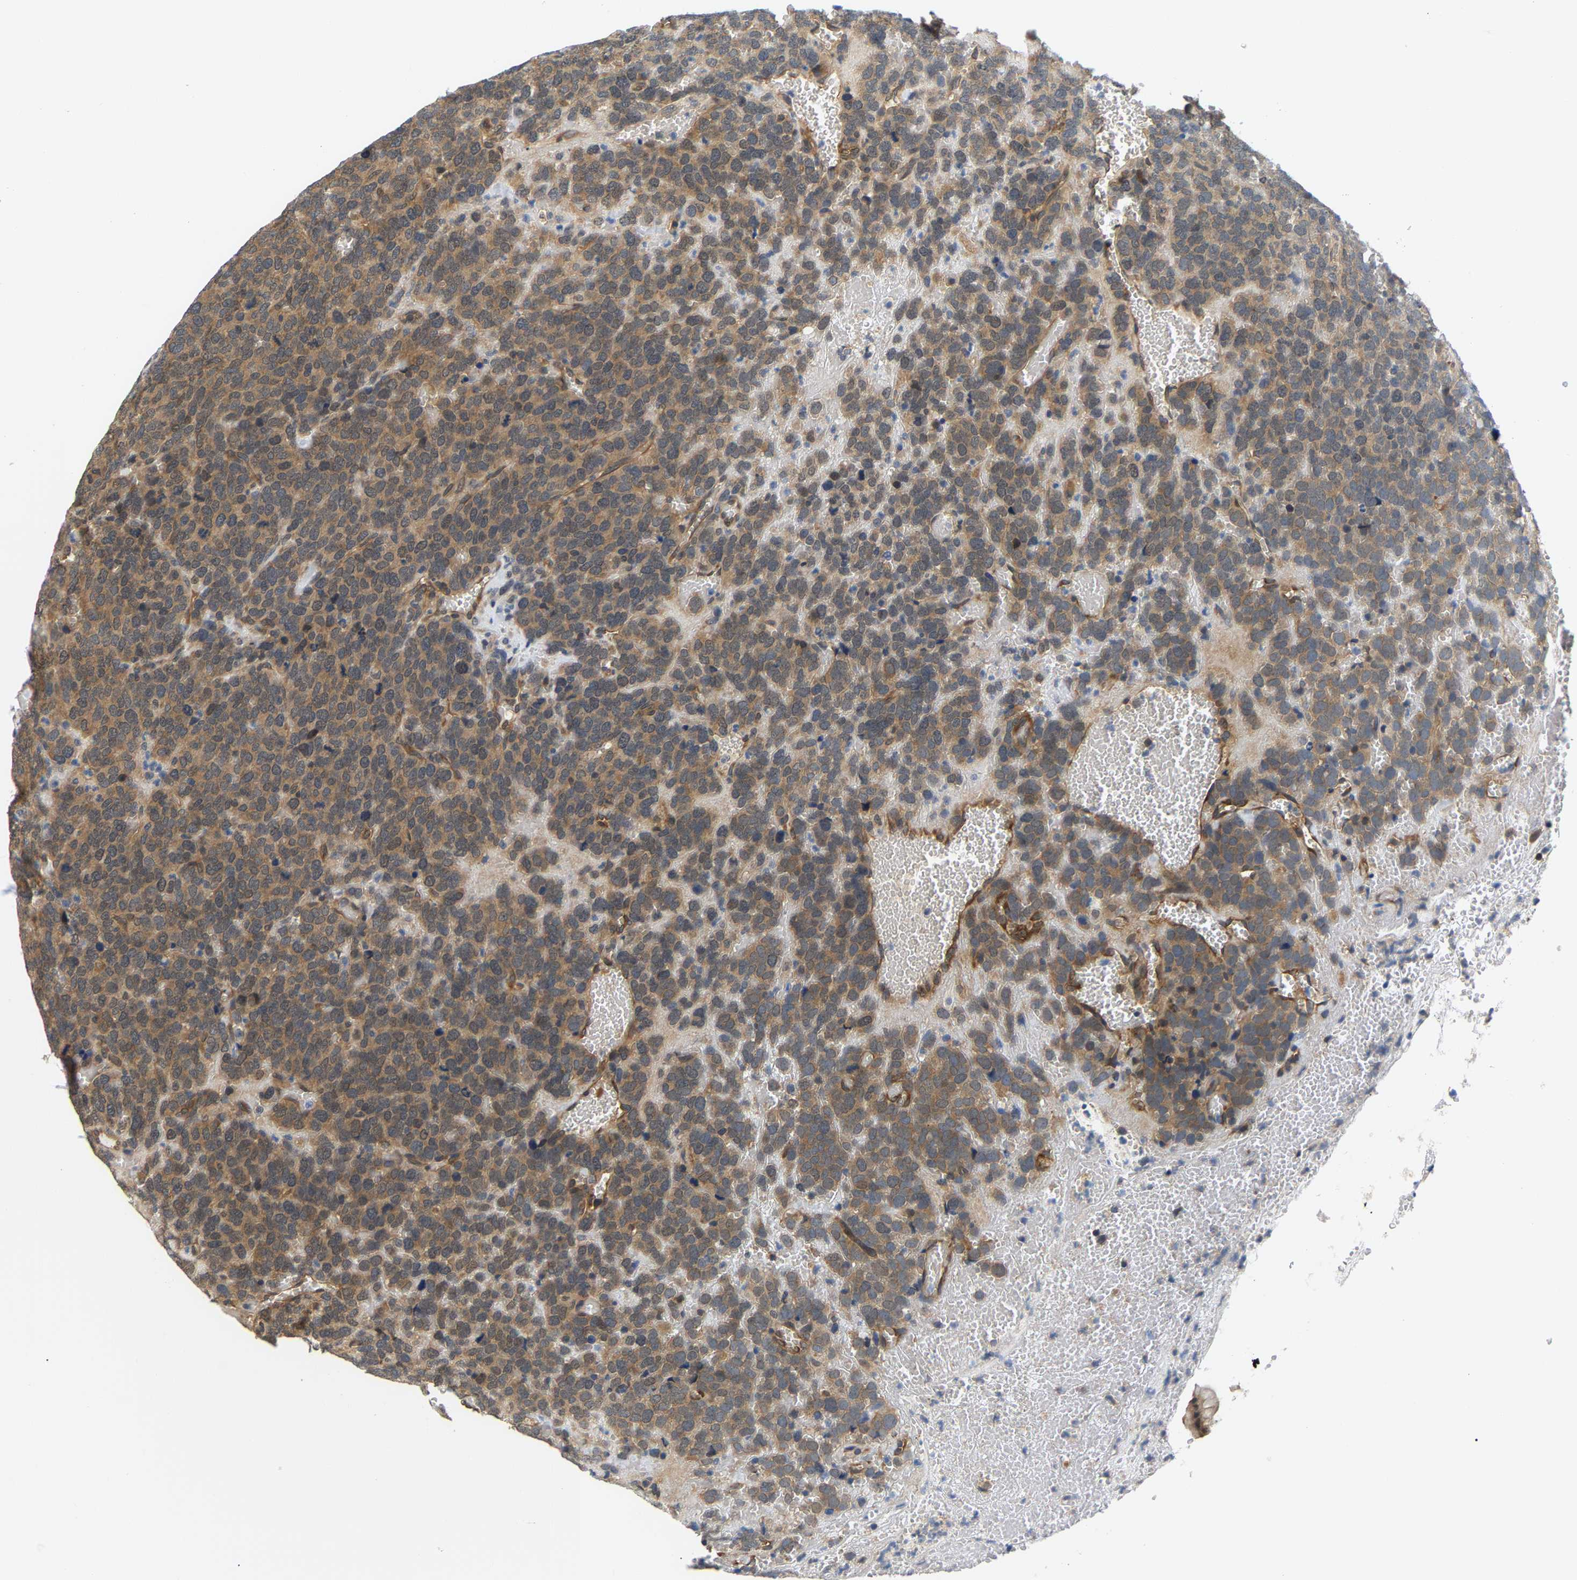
{"staining": {"intensity": "moderate", "quantity": ">75%", "location": "cytoplasmic/membranous"}, "tissue": "stomach", "cell_type": "Glandular cells", "image_type": "normal", "snomed": [{"axis": "morphology", "description": "Normal tissue, NOS"}, {"axis": "morphology", "description": "Carcinoid, malignant, NOS"}, {"axis": "topography", "description": "Stomach, upper"}], "caption": "Protein staining by immunohistochemistry (IHC) demonstrates moderate cytoplasmic/membranous expression in about >75% of glandular cells in normal stomach.", "gene": "ARHGEF12", "patient": {"sex": "male", "age": 39}}